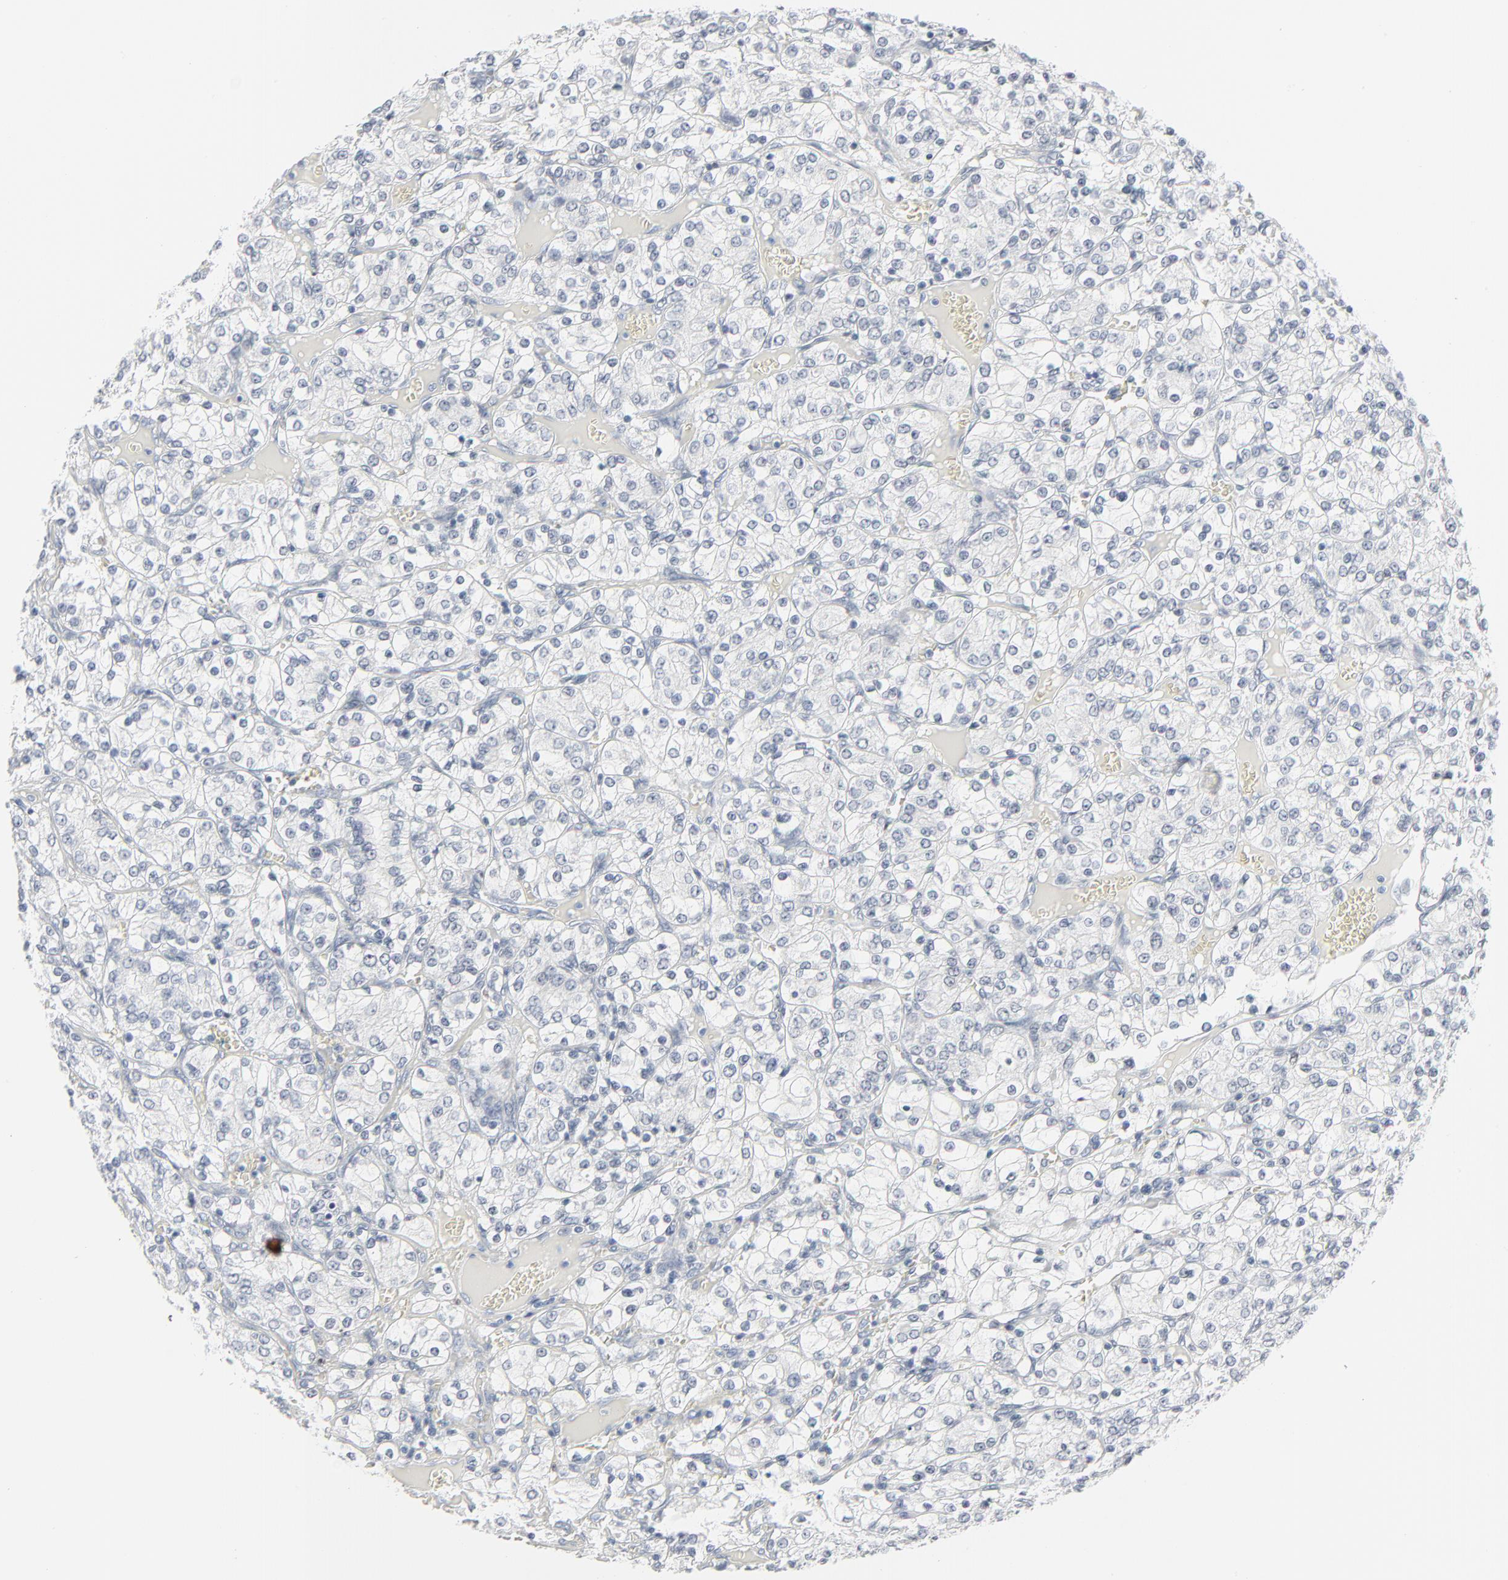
{"staining": {"intensity": "negative", "quantity": "none", "location": "none"}, "tissue": "renal cancer", "cell_type": "Tumor cells", "image_type": "cancer", "snomed": [{"axis": "morphology", "description": "Adenocarcinoma, NOS"}, {"axis": "topography", "description": "Kidney"}], "caption": "DAB (3,3'-diaminobenzidine) immunohistochemical staining of human adenocarcinoma (renal) reveals no significant positivity in tumor cells. (Brightfield microscopy of DAB immunohistochemistry at high magnification).", "gene": "MITF", "patient": {"sex": "male", "age": 46}}